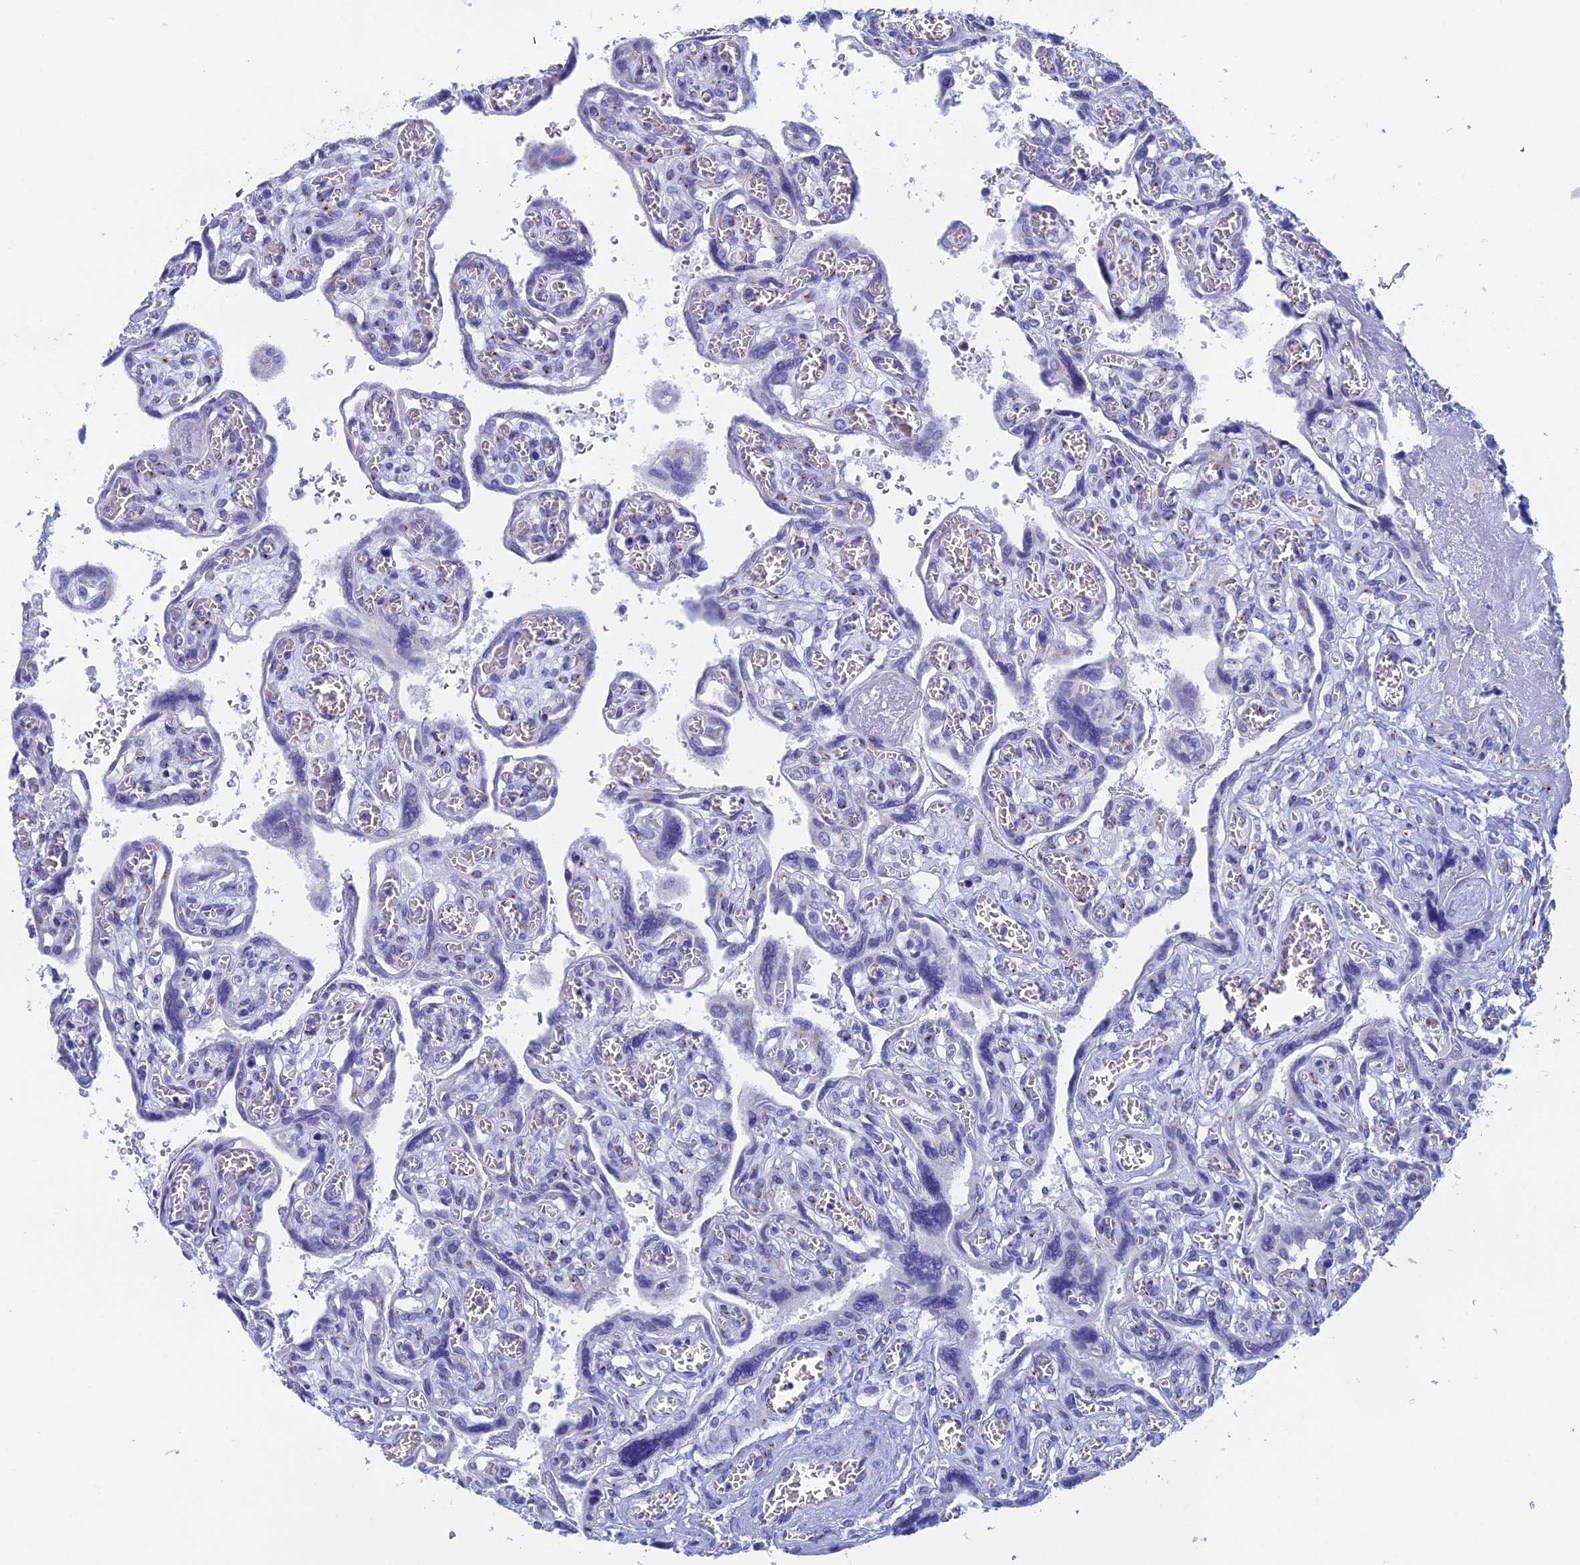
{"staining": {"intensity": "negative", "quantity": "none", "location": "none"}, "tissue": "placenta", "cell_type": "Trophoblastic cells", "image_type": "normal", "snomed": [{"axis": "morphology", "description": "Normal tissue, NOS"}, {"axis": "topography", "description": "Placenta"}], "caption": "The histopathology image demonstrates no significant positivity in trophoblastic cells of placenta. (DAB immunohistochemistry (IHC) with hematoxylin counter stain).", "gene": "ERICH4", "patient": {"sex": "female", "age": 39}}